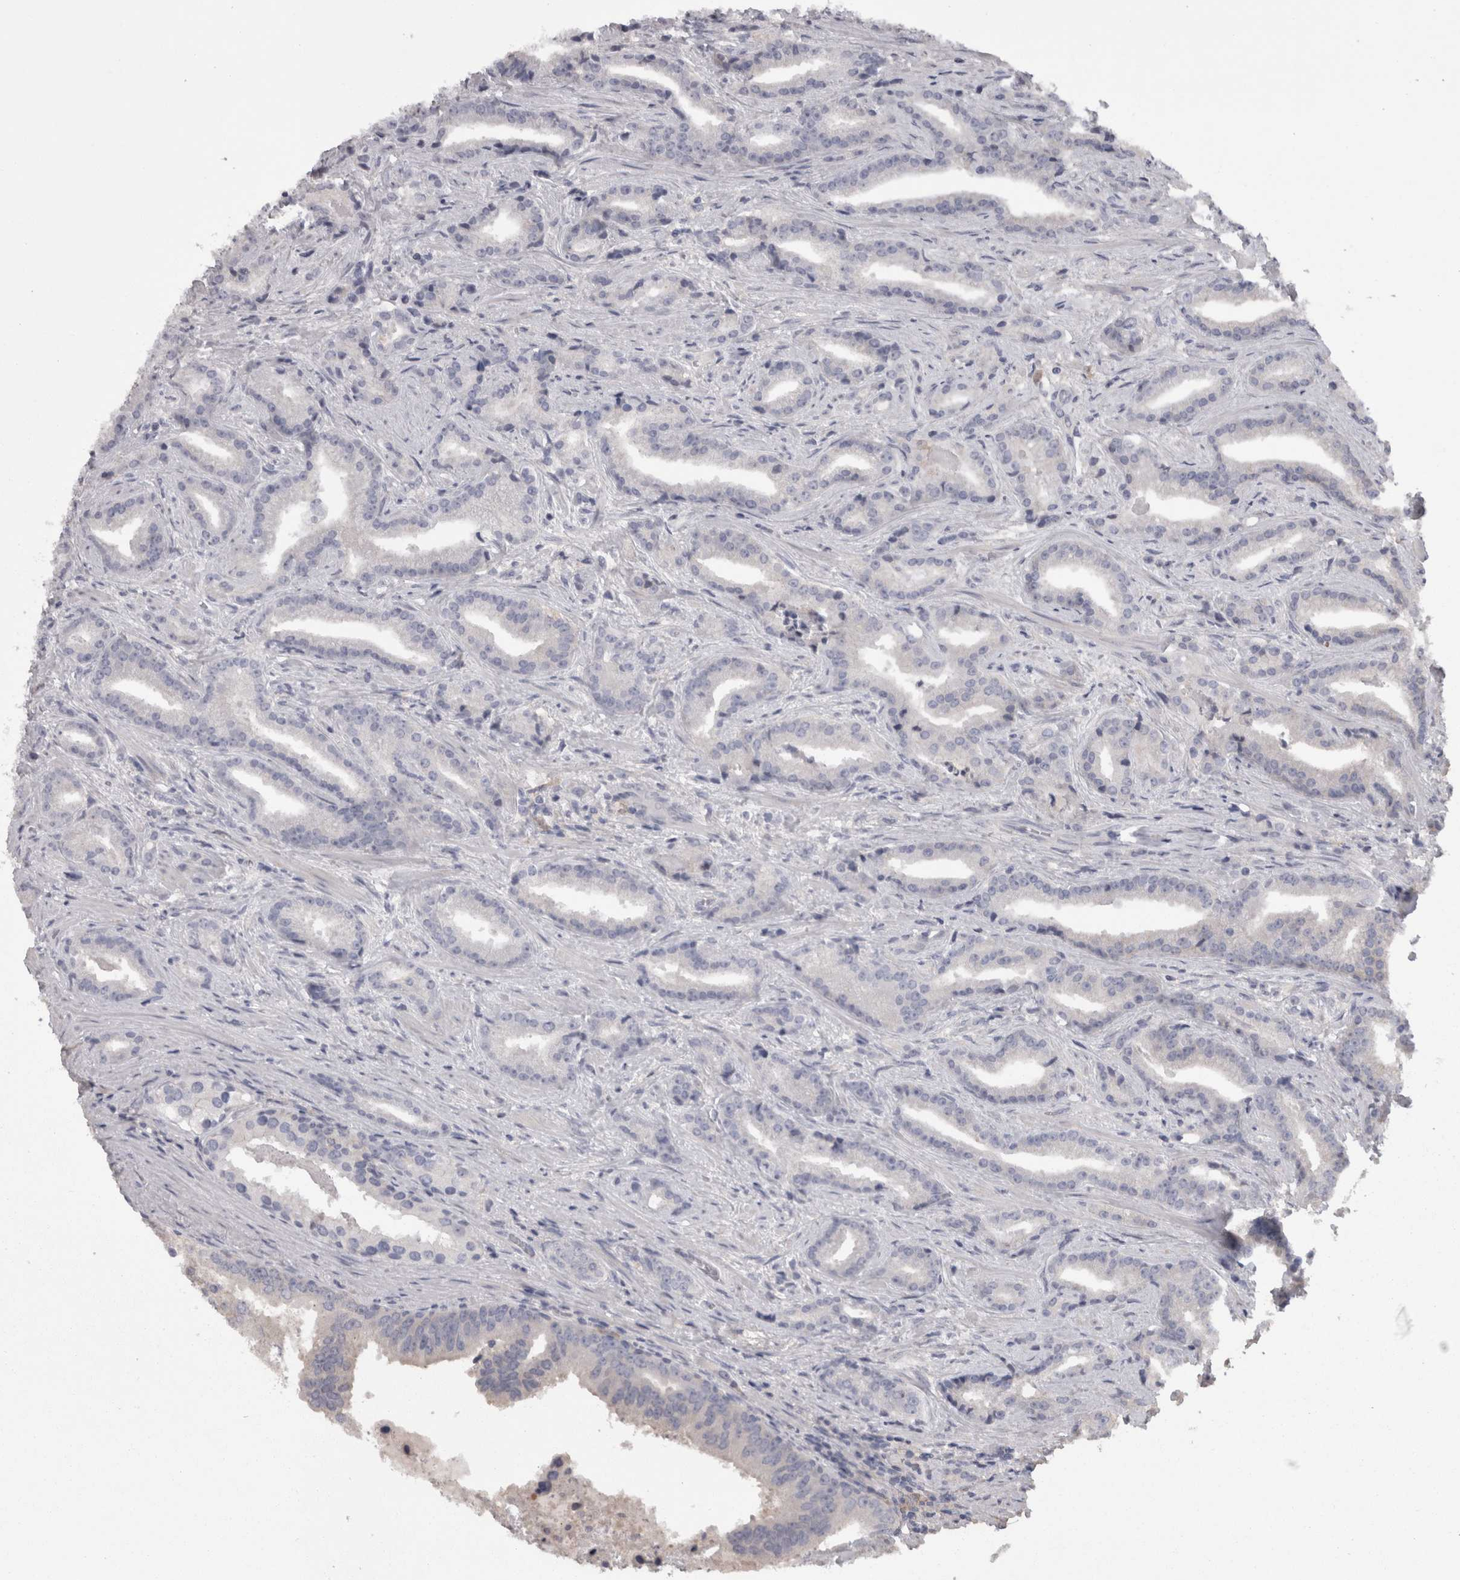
{"staining": {"intensity": "negative", "quantity": "none", "location": "none"}, "tissue": "prostate cancer", "cell_type": "Tumor cells", "image_type": "cancer", "snomed": [{"axis": "morphology", "description": "Adenocarcinoma, Low grade"}, {"axis": "topography", "description": "Prostate"}], "caption": "IHC photomicrograph of neoplastic tissue: prostate cancer stained with DAB displays no significant protein staining in tumor cells.", "gene": "CAMK2D", "patient": {"sex": "male", "age": 67}}